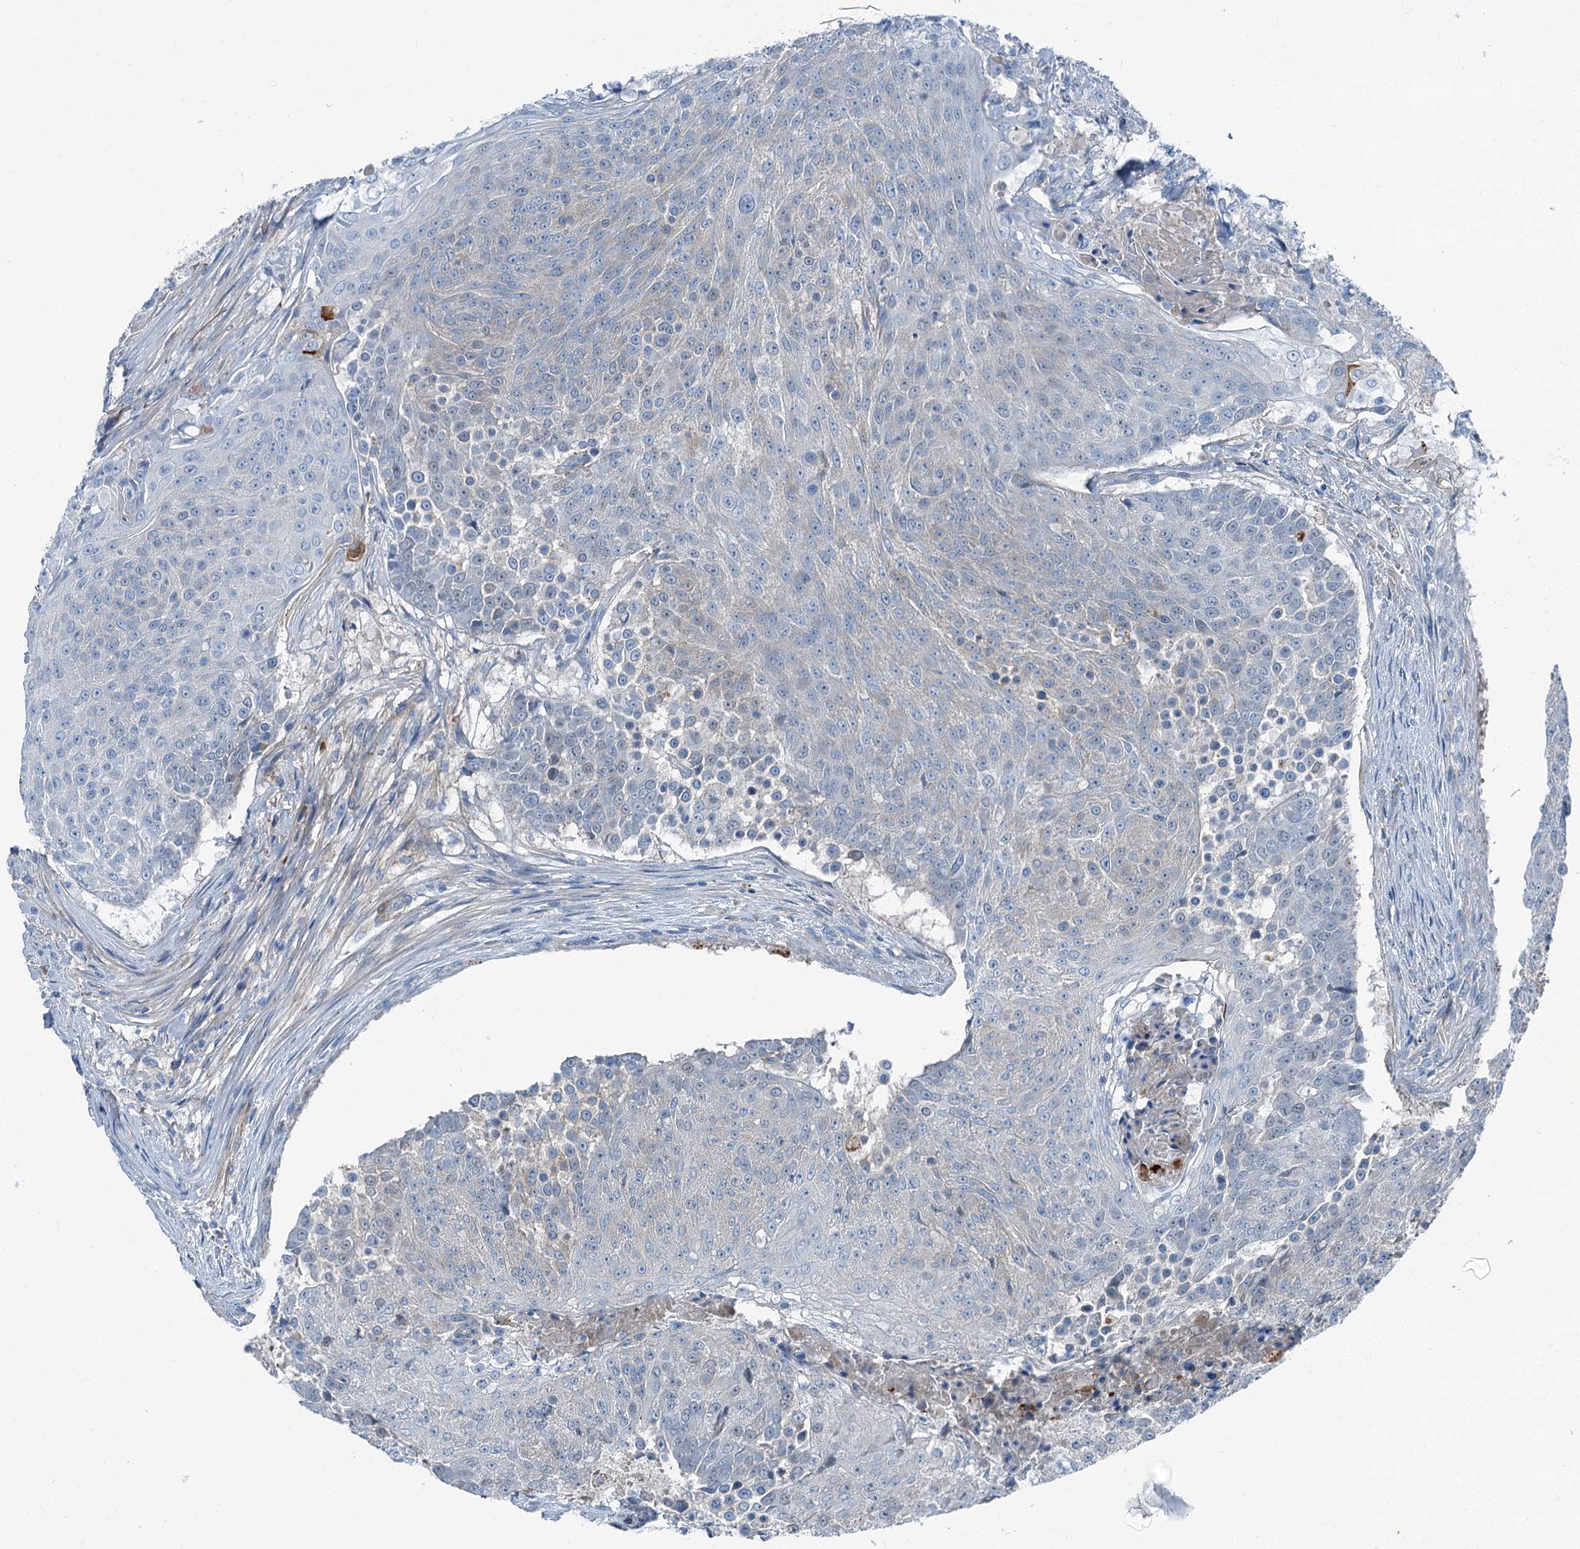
{"staining": {"intensity": "negative", "quantity": "none", "location": "none"}, "tissue": "urothelial cancer", "cell_type": "Tumor cells", "image_type": "cancer", "snomed": [{"axis": "morphology", "description": "Urothelial carcinoma, High grade"}, {"axis": "topography", "description": "Urinary bladder"}], "caption": "Tumor cells show no significant staining in urothelial cancer. (IHC, brightfield microscopy, high magnification).", "gene": "AXL", "patient": {"sex": "female", "age": 63}}